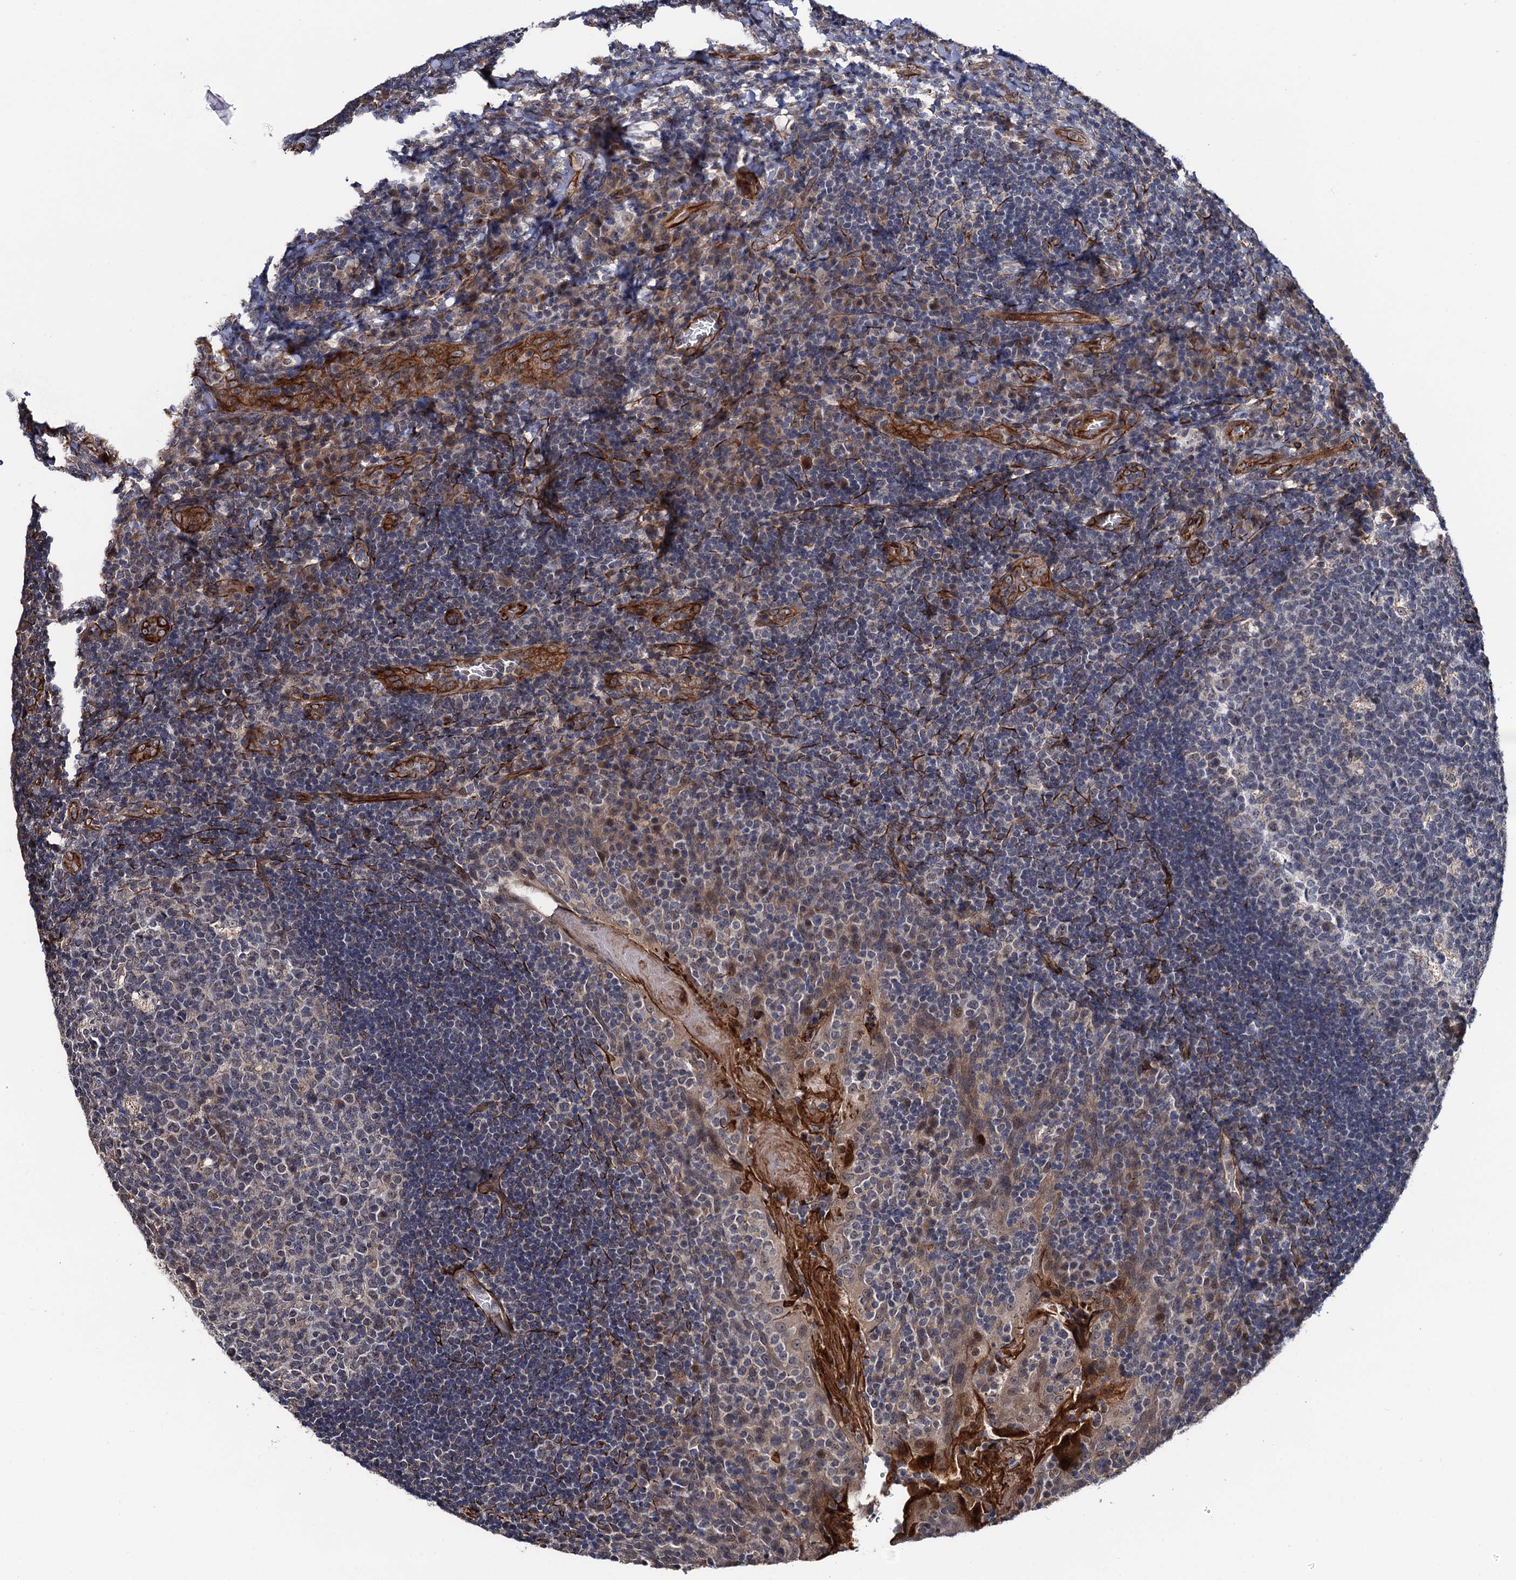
{"staining": {"intensity": "weak", "quantity": "<25%", "location": "nuclear"}, "tissue": "tonsil", "cell_type": "Germinal center cells", "image_type": "normal", "snomed": [{"axis": "morphology", "description": "Normal tissue, NOS"}, {"axis": "topography", "description": "Tonsil"}], "caption": "Micrograph shows no significant protein positivity in germinal center cells of normal tonsil.", "gene": "FSIP1", "patient": {"sex": "male", "age": 17}}